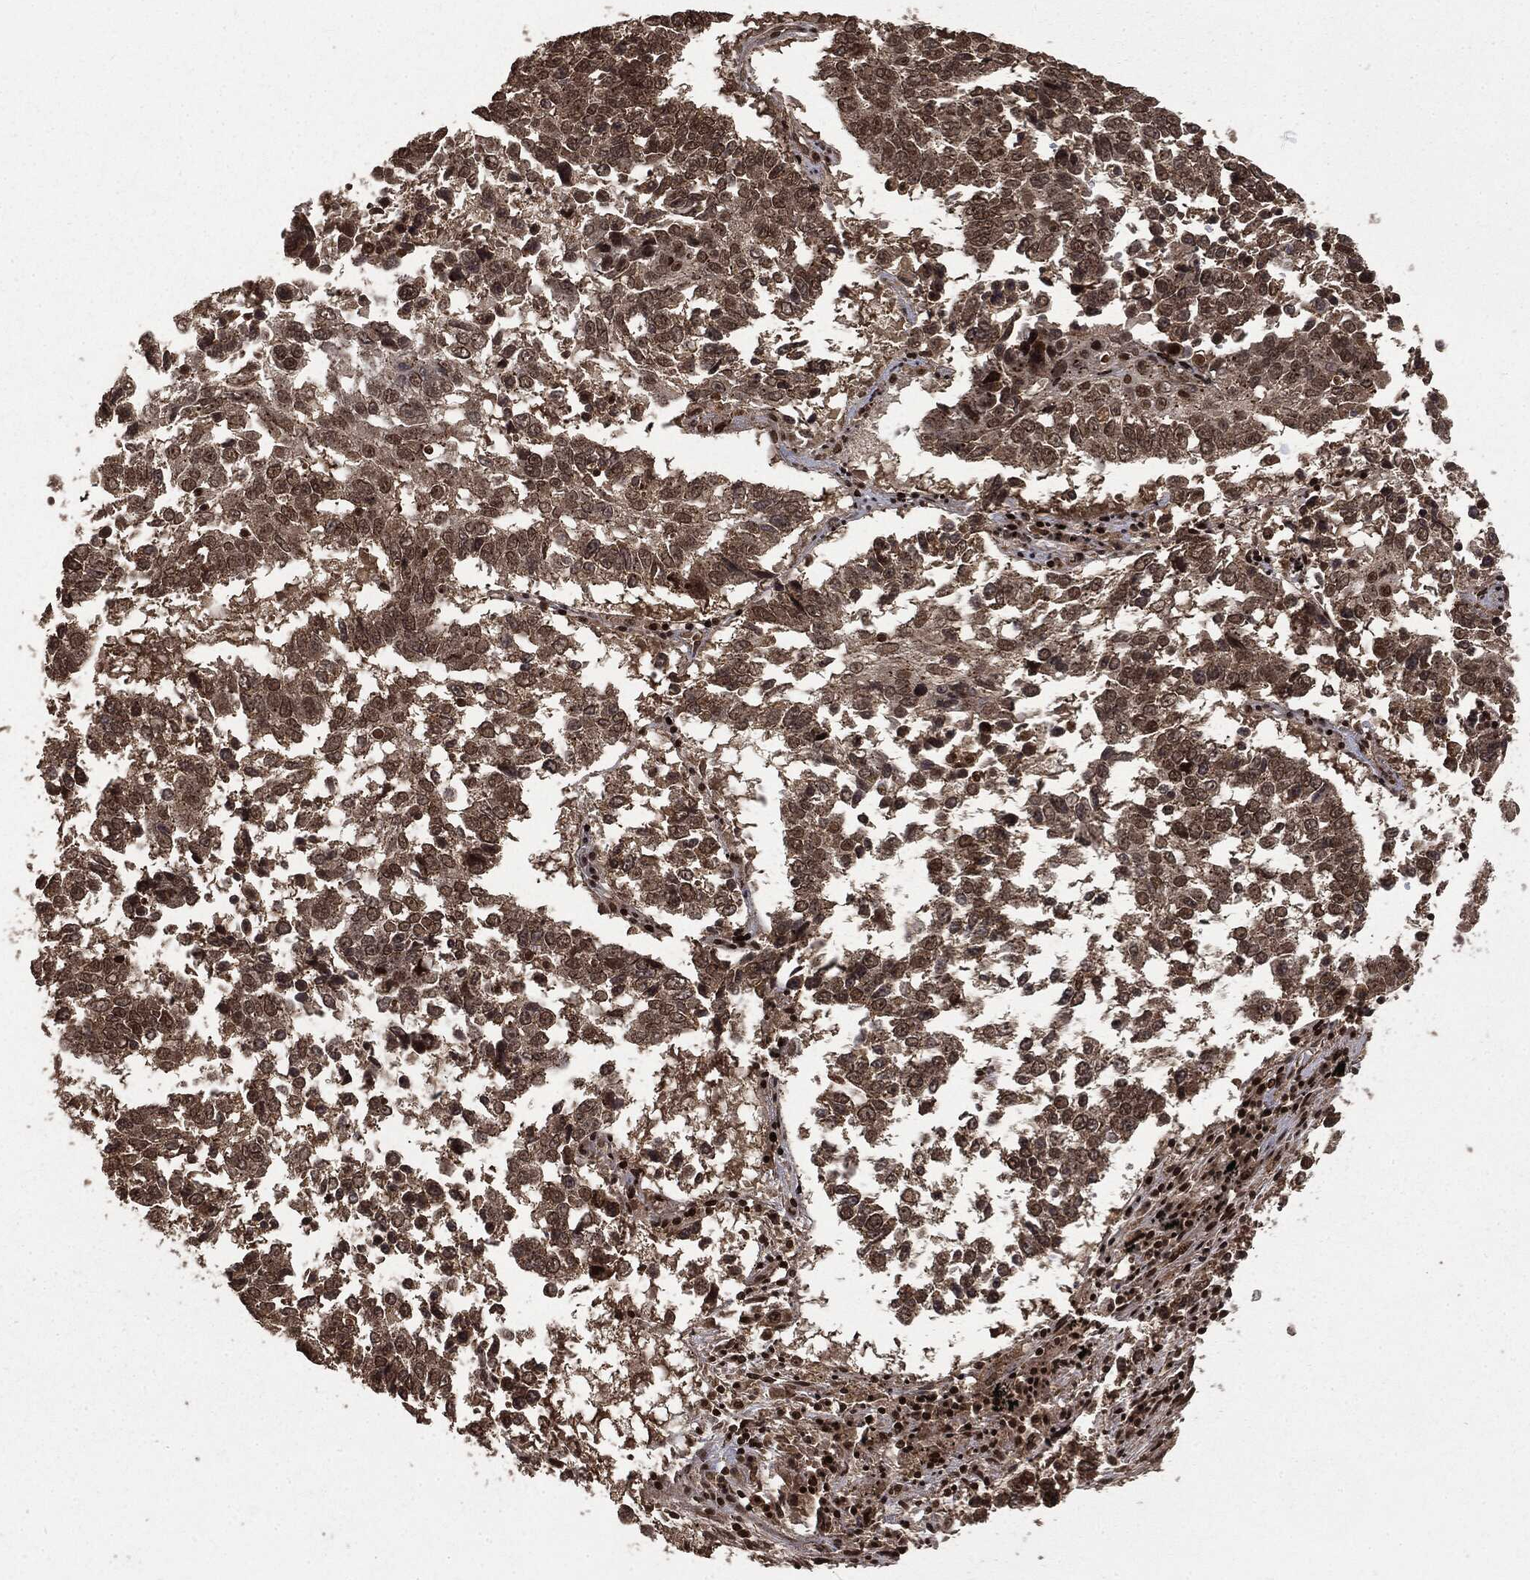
{"staining": {"intensity": "weak", "quantity": ">75%", "location": "cytoplasmic/membranous,nuclear"}, "tissue": "lung cancer", "cell_type": "Tumor cells", "image_type": "cancer", "snomed": [{"axis": "morphology", "description": "Squamous cell carcinoma, NOS"}, {"axis": "topography", "description": "Lung"}], "caption": "Immunohistochemistry histopathology image of human lung cancer (squamous cell carcinoma) stained for a protein (brown), which displays low levels of weak cytoplasmic/membranous and nuclear staining in about >75% of tumor cells.", "gene": "CTDP1", "patient": {"sex": "male", "age": 82}}